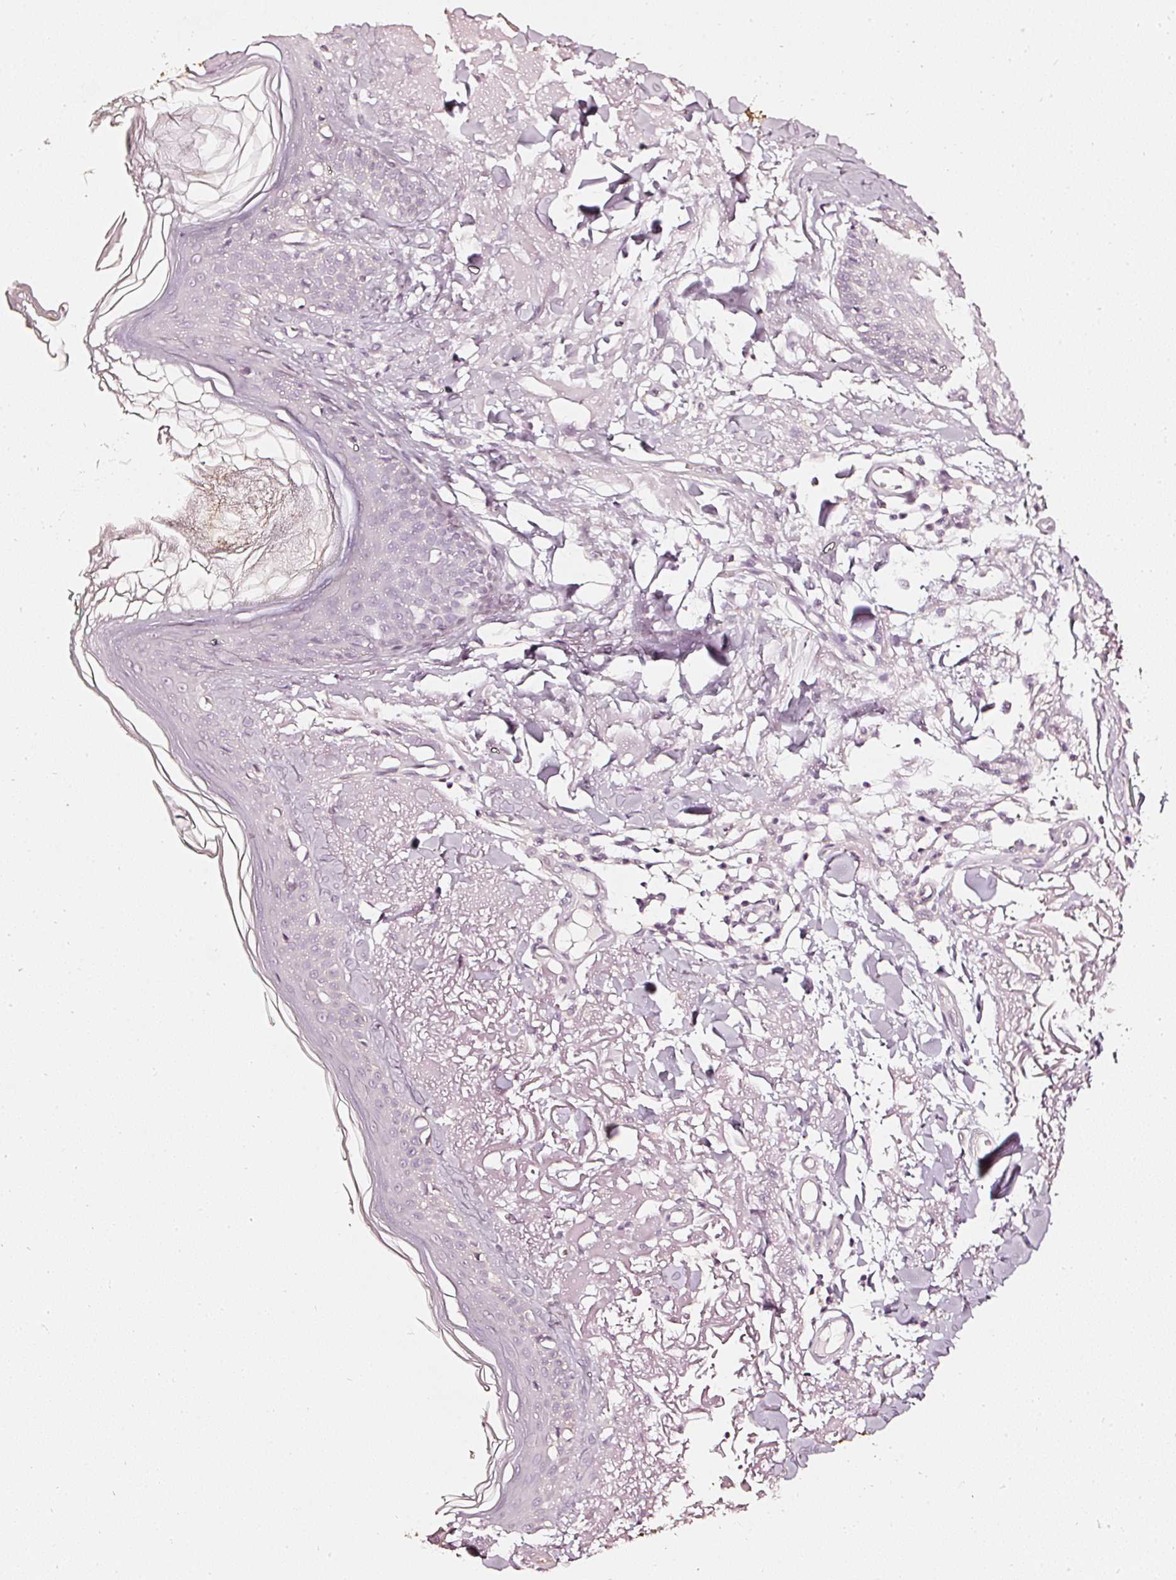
{"staining": {"intensity": "weak", "quantity": "<25%", "location": "cytoplasmic/membranous"}, "tissue": "skin", "cell_type": "Fibroblasts", "image_type": "normal", "snomed": [{"axis": "morphology", "description": "Normal tissue, NOS"}, {"axis": "morphology", "description": "Malignant melanoma, NOS"}, {"axis": "topography", "description": "Skin"}], "caption": "Protein analysis of normal skin displays no significant staining in fibroblasts.", "gene": "CNP", "patient": {"sex": "male", "age": 80}}